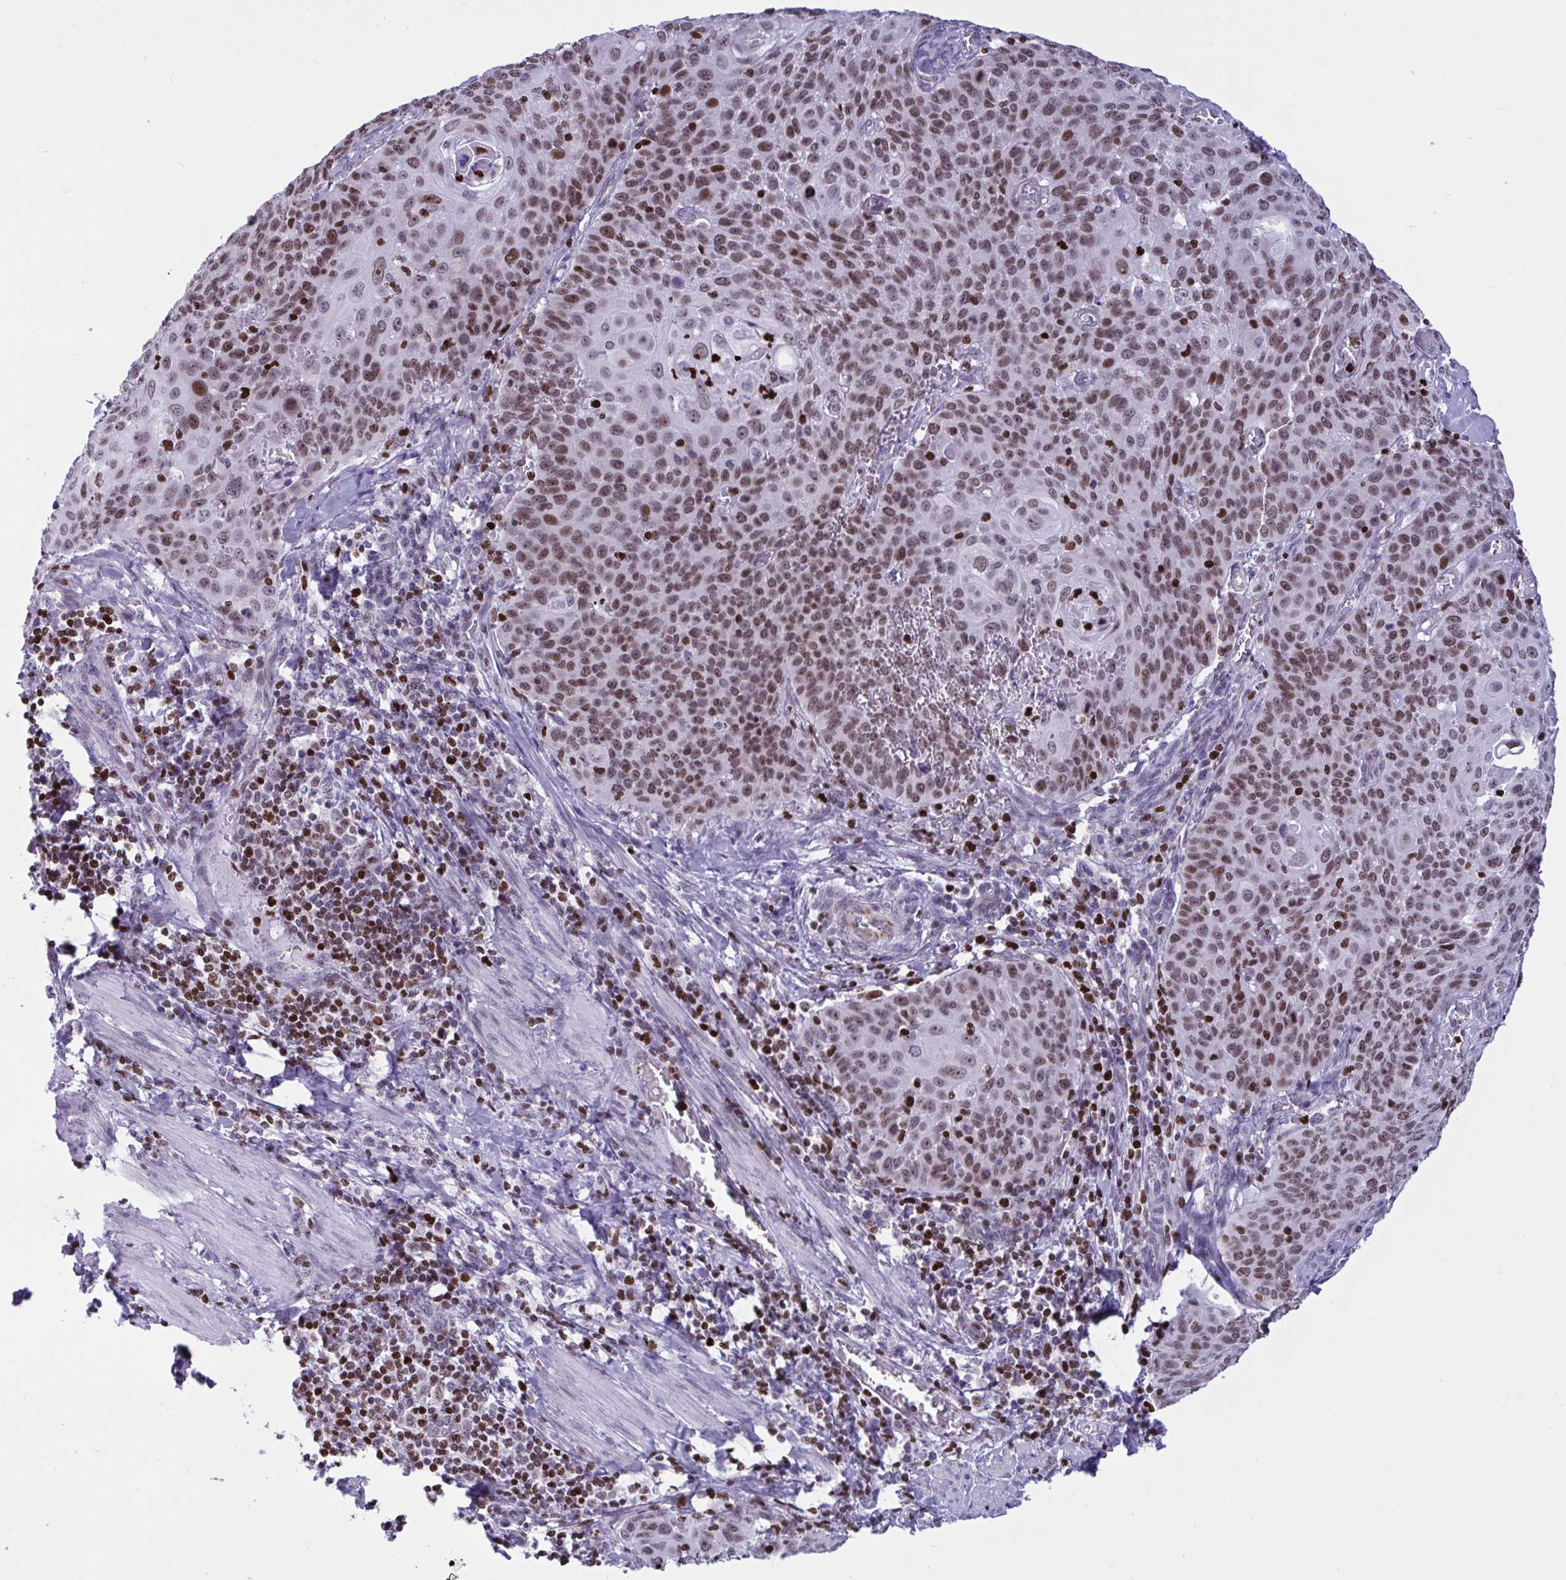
{"staining": {"intensity": "moderate", "quantity": ">75%", "location": "nuclear"}, "tissue": "cervical cancer", "cell_type": "Tumor cells", "image_type": "cancer", "snomed": [{"axis": "morphology", "description": "Squamous cell carcinoma, NOS"}, {"axis": "topography", "description": "Cervix"}], "caption": "Immunohistochemical staining of cervical squamous cell carcinoma demonstrates medium levels of moderate nuclear protein staining in about >75% of tumor cells.", "gene": "HMGB2", "patient": {"sex": "female", "age": 65}}